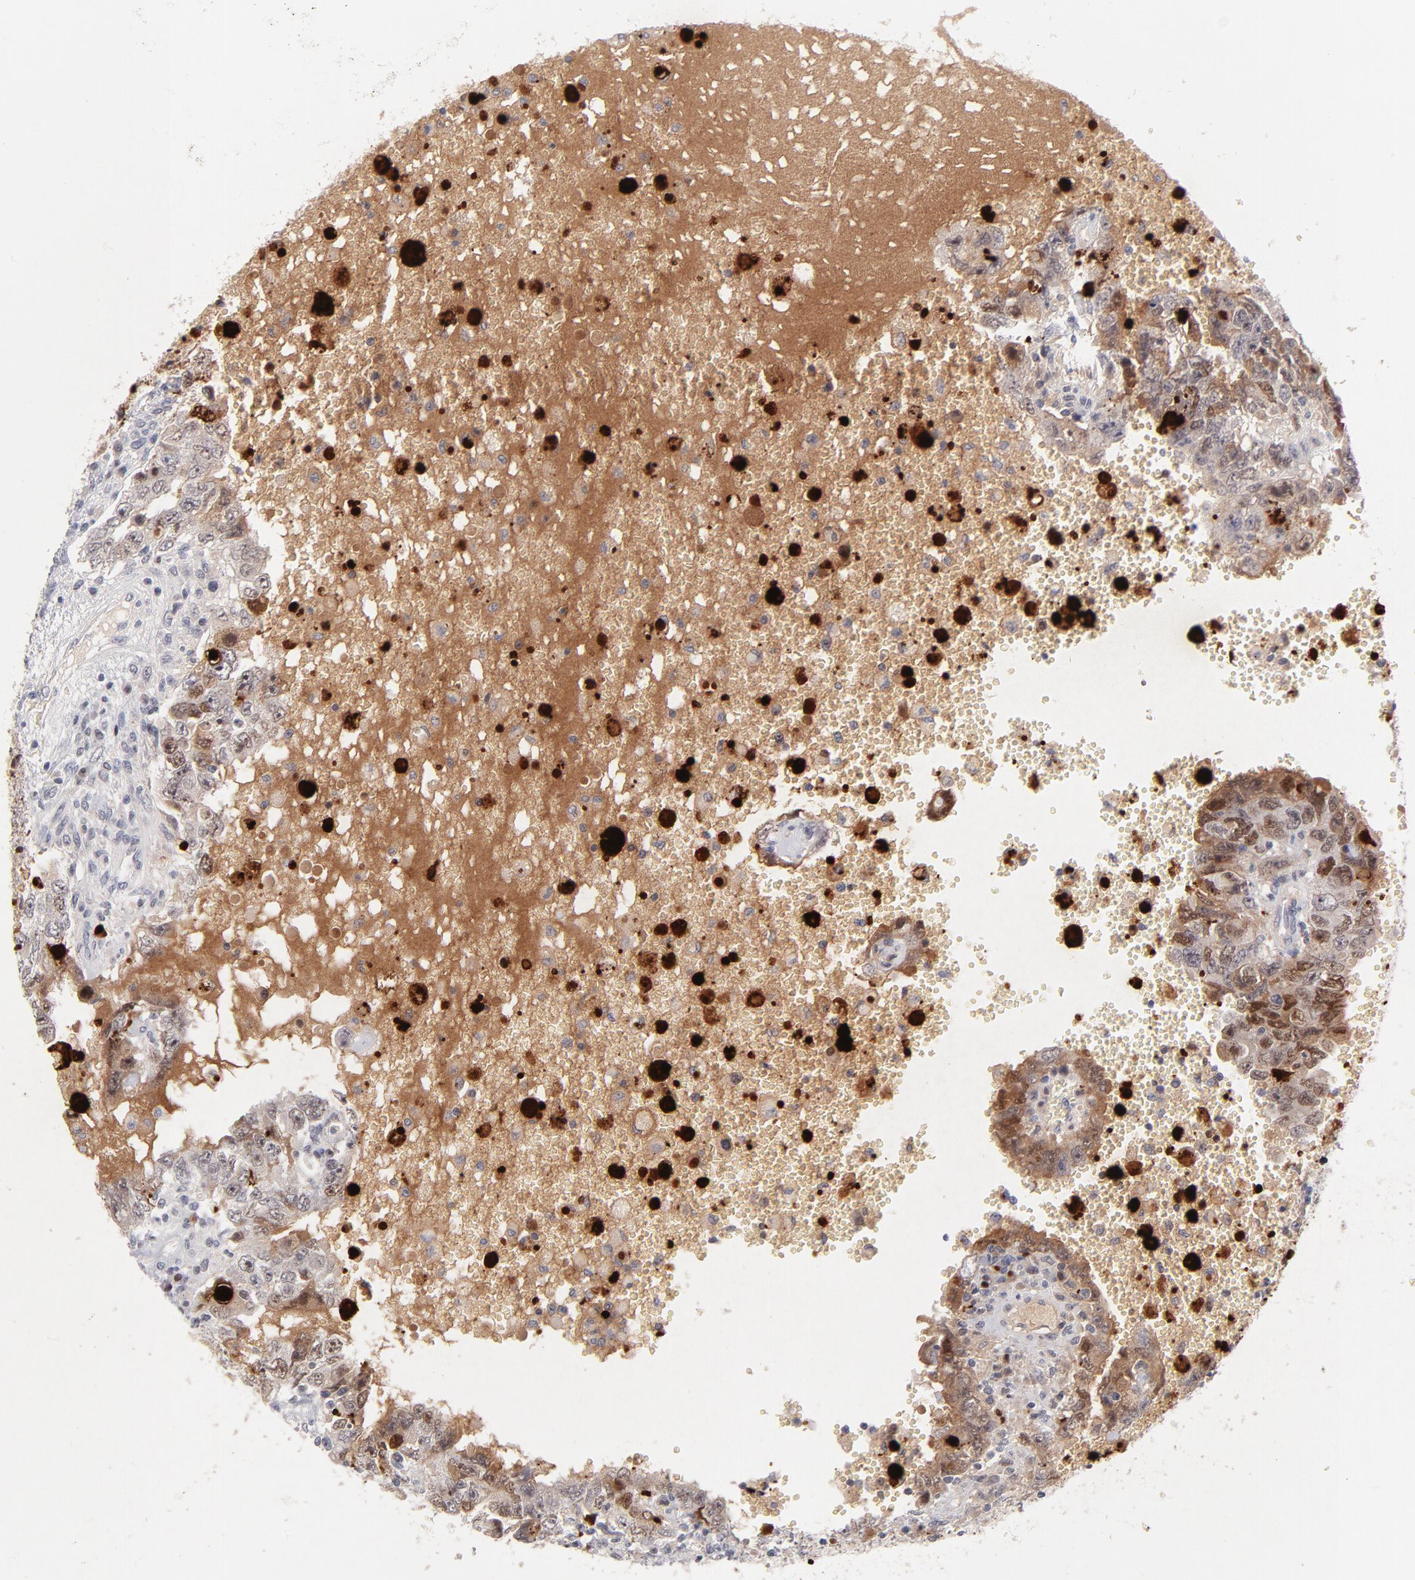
{"staining": {"intensity": "moderate", "quantity": "25%-75%", "location": "cytoplasmic/membranous,nuclear"}, "tissue": "testis cancer", "cell_type": "Tumor cells", "image_type": "cancer", "snomed": [{"axis": "morphology", "description": "Carcinoma, Embryonal, NOS"}, {"axis": "topography", "description": "Testis"}], "caption": "Immunohistochemistry micrograph of neoplastic tissue: testis cancer (embryonal carcinoma) stained using immunohistochemistry (IHC) displays medium levels of moderate protein expression localized specifically in the cytoplasmic/membranous and nuclear of tumor cells, appearing as a cytoplasmic/membranous and nuclear brown color.", "gene": "PARP1", "patient": {"sex": "male", "age": 26}}